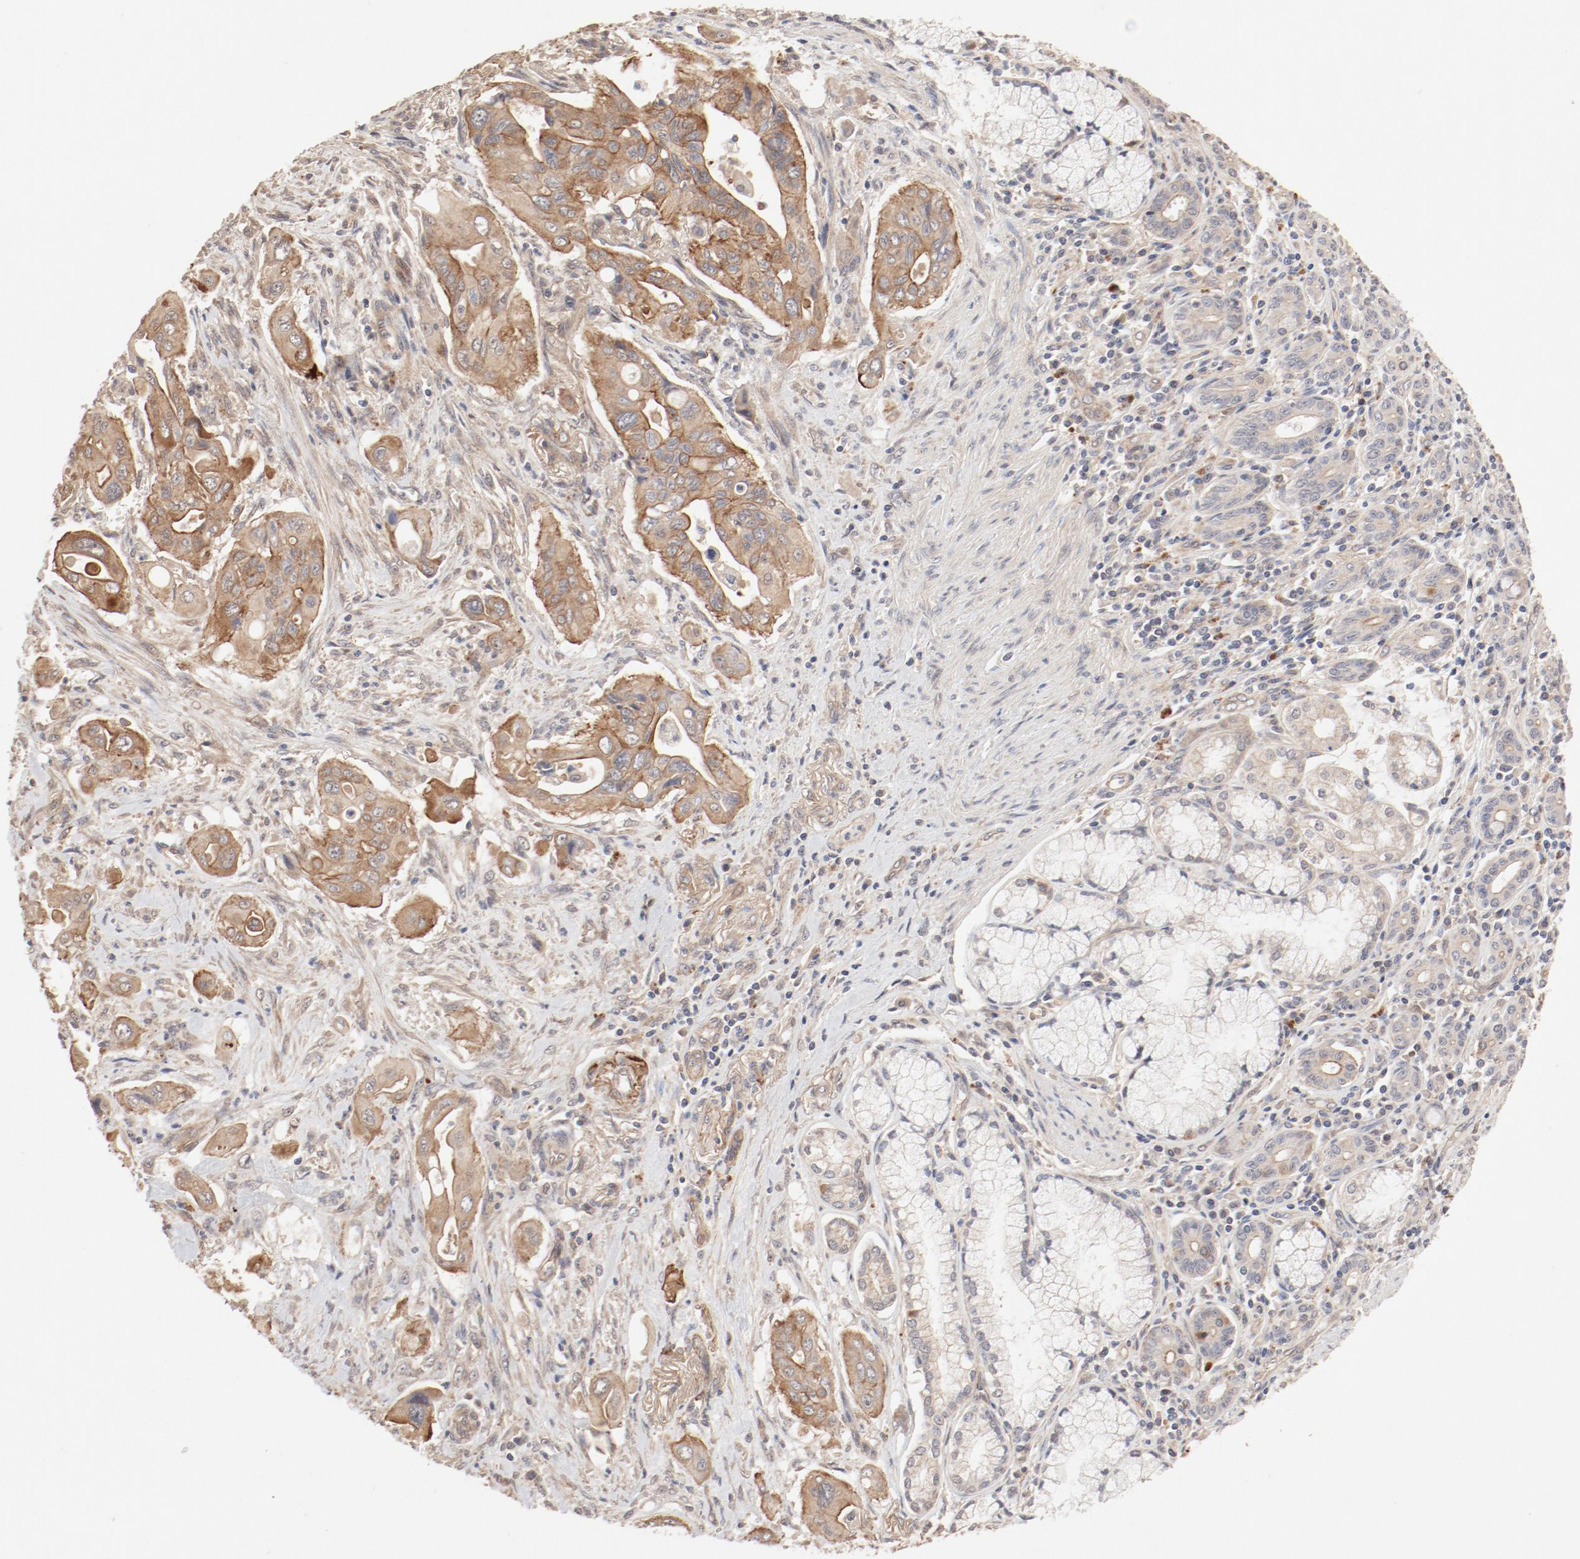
{"staining": {"intensity": "moderate", "quantity": ">75%", "location": "cytoplasmic/membranous"}, "tissue": "pancreatic cancer", "cell_type": "Tumor cells", "image_type": "cancer", "snomed": [{"axis": "morphology", "description": "Adenocarcinoma, NOS"}, {"axis": "topography", "description": "Pancreas"}], "caption": "About >75% of tumor cells in pancreatic cancer (adenocarcinoma) display moderate cytoplasmic/membranous protein staining as visualized by brown immunohistochemical staining.", "gene": "IL3RA", "patient": {"sex": "male", "age": 77}}